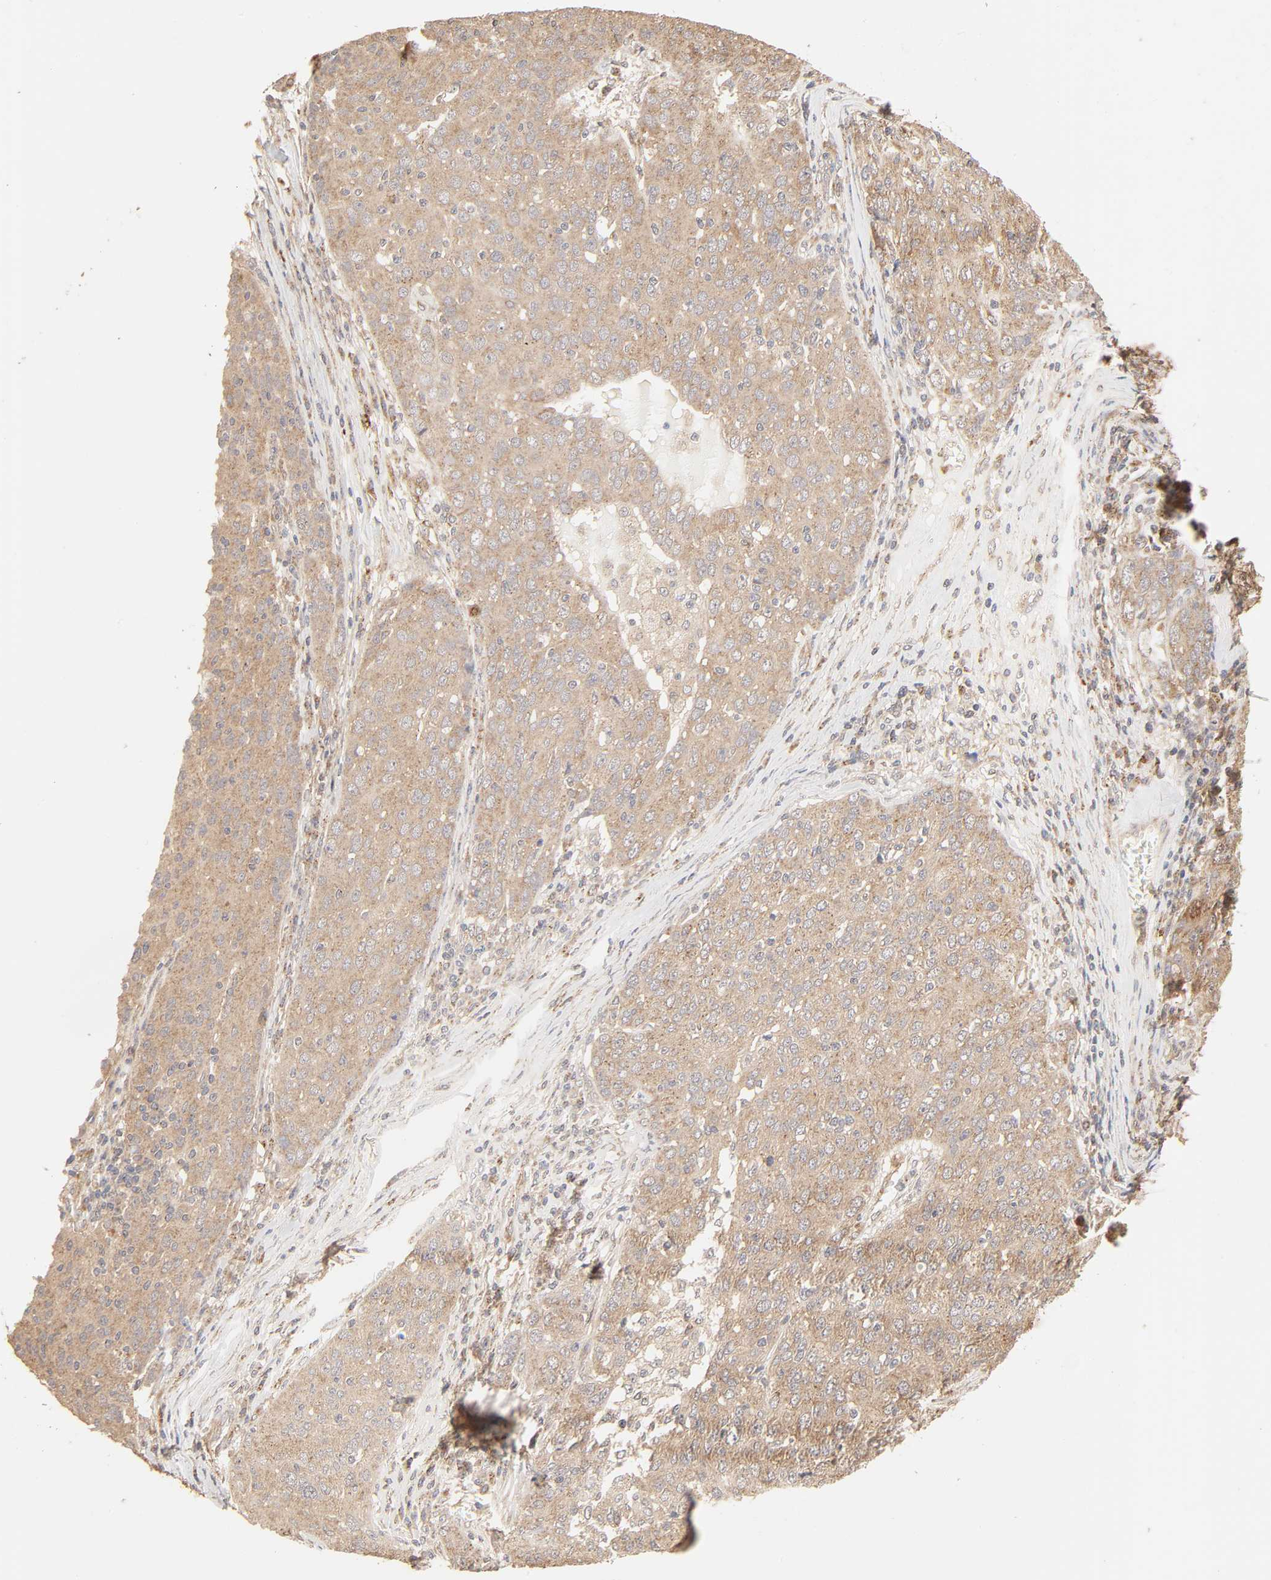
{"staining": {"intensity": "moderate", "quantity": ">75%", "location": "cytoplasmic/membranous"}, "tissue": "ovarian cancer", "cell_type": "Tumor cells", "image_type": "cancer", "snomed": [{"axis": "morphology", "description": "Carcinoma, endometroid"}, {"axis": "topography", "description": "Ovary"}], "caption": "Immunohistochemistry (IHC) (DAB (3,3'-diaminobenzidine)) staining of human endometroid carcinoma (ovarian) shows moderate cytoplasmic/membranous protein expression in approximately >75% of tumor cells. The protein is stained brown, and the nuclei are stained in blue (DAB IHC with brightfield microscopy, high magnification).", "gene": "EPS8", "patient": {"sex": "female", "age": 50}}